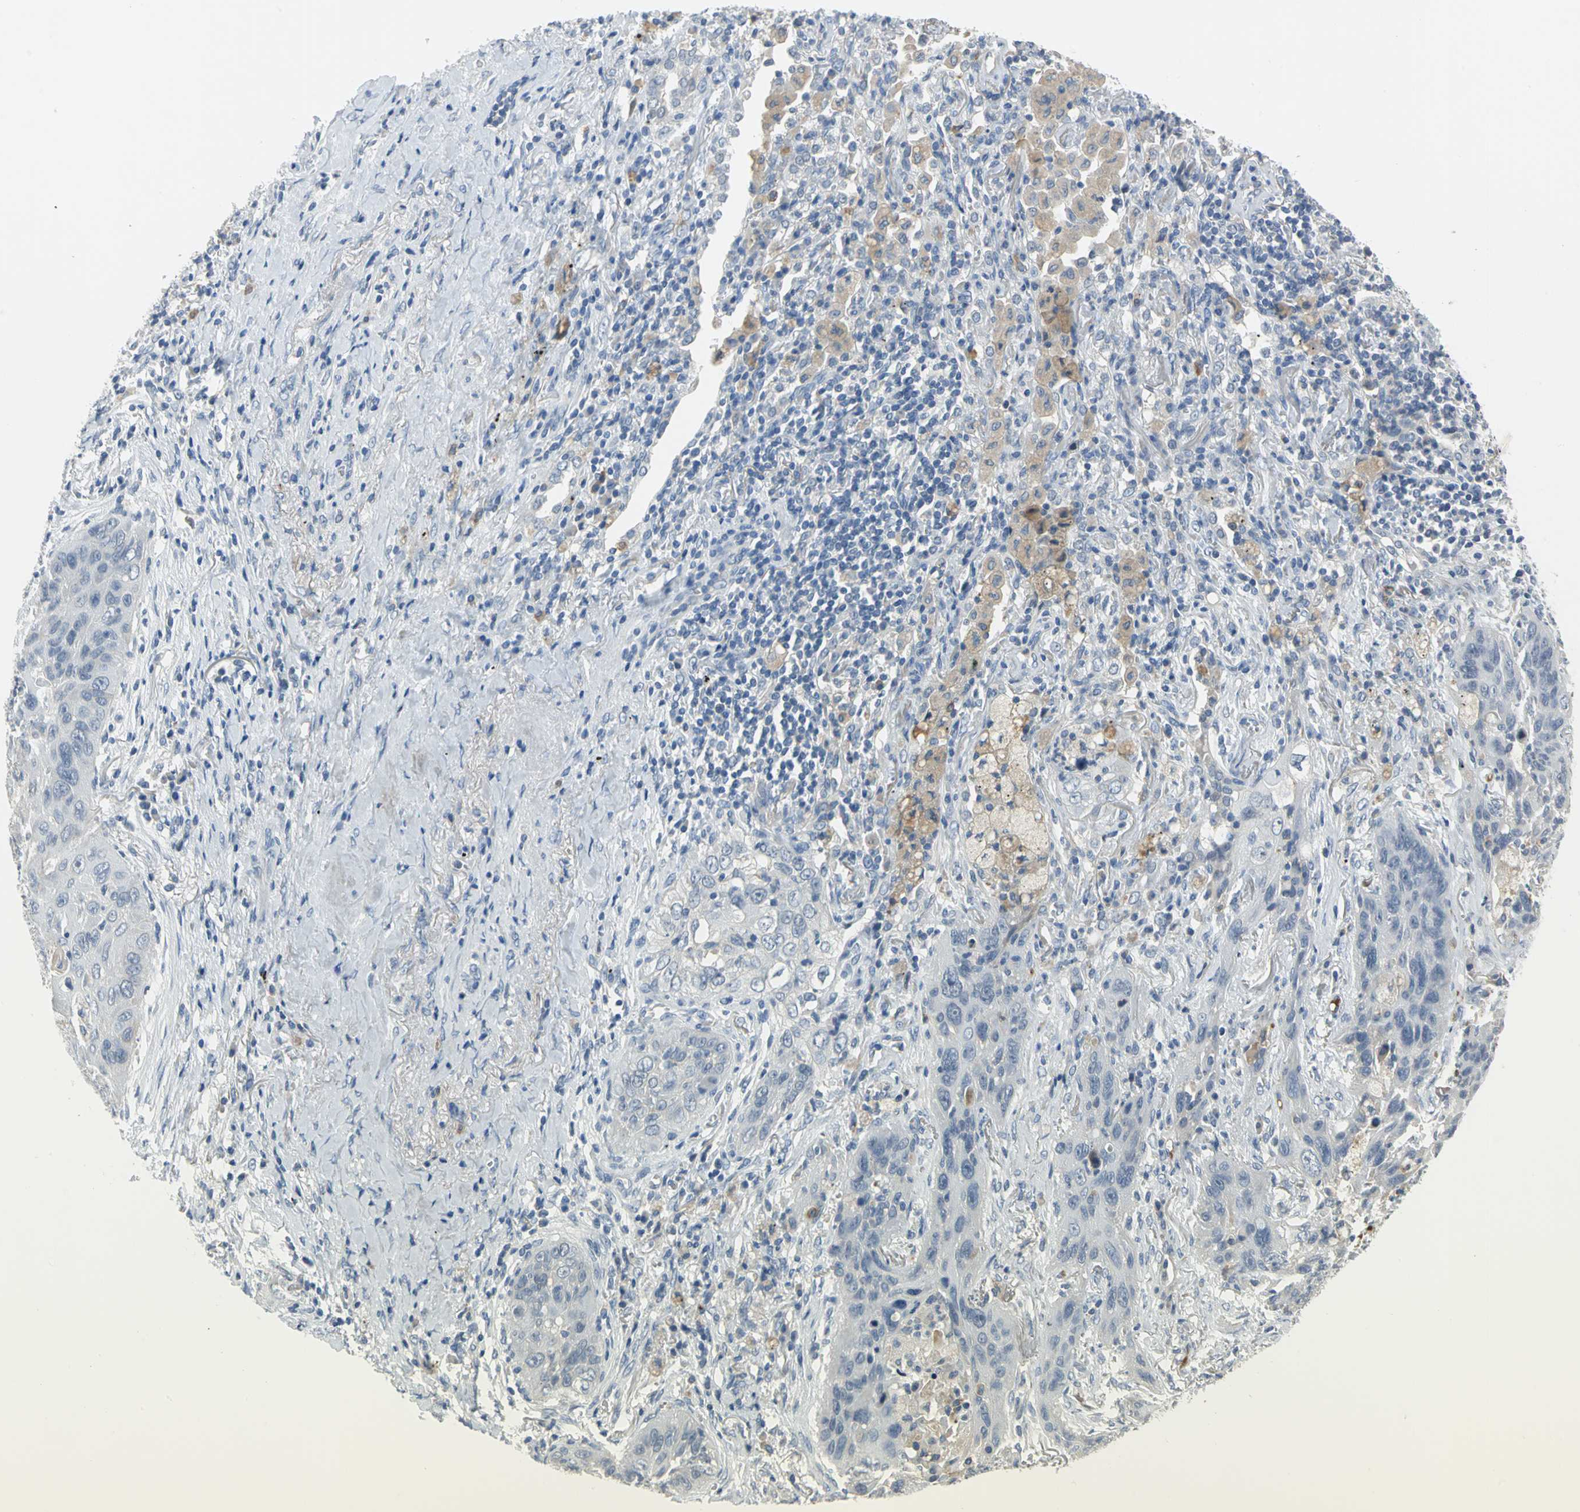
{"staining": {"intensity": "negative", "quantity": "none", "location": "none"}, "tissue": "lung cancer", "cell_type": "Tumor cells", "image_type": "cancer", "snomed": [{"axis": "morphology", "description": "Squamous cell carcinoma, NOS"}, {"axis": "topography", "description": "Lung"}], "caption": "Tumor cells are negative for brown protein staining in lung cancer.", "gene": "ZIC1", "patient": {"sex": "female", "age": 67}}